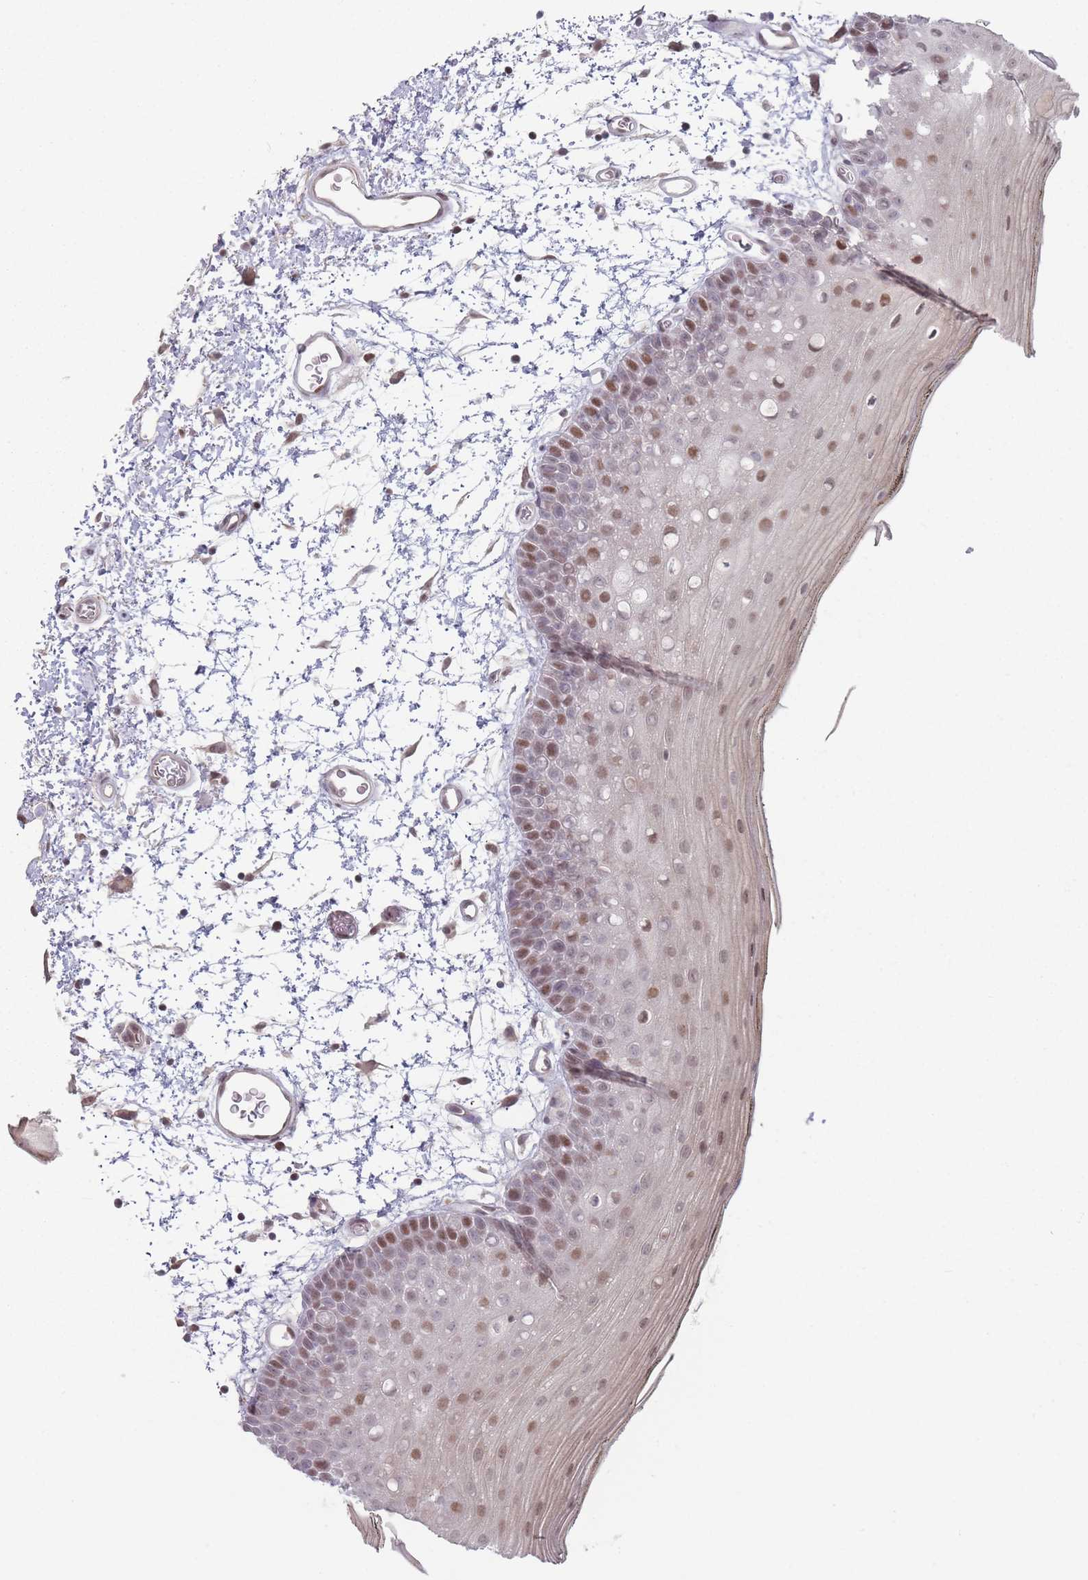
{"staining": {"intensity": "moderate", "quantity": "25%-75%", "location": "nuclear"}, "tissue": "oral mucosa", "cell_type": "Squamous epithelial cells", "image_type": "normal", "snomed": [{"axis": "morphology", "description": "Normal tissue, NOS"}, {"axis": "topography", "description": "Oral tissue"}, {"axis": "topography", "description": "Tounge, NOS"}], "caption": "Immunohistochemical staining of unremarkable human oral mucosa demonstrates moderate nuclear protein expression in approximately 25%-75% of squamous epithelial cells.", "gene": "SH3BGRL2", "patient": {"sex": "female", "age": 81}}